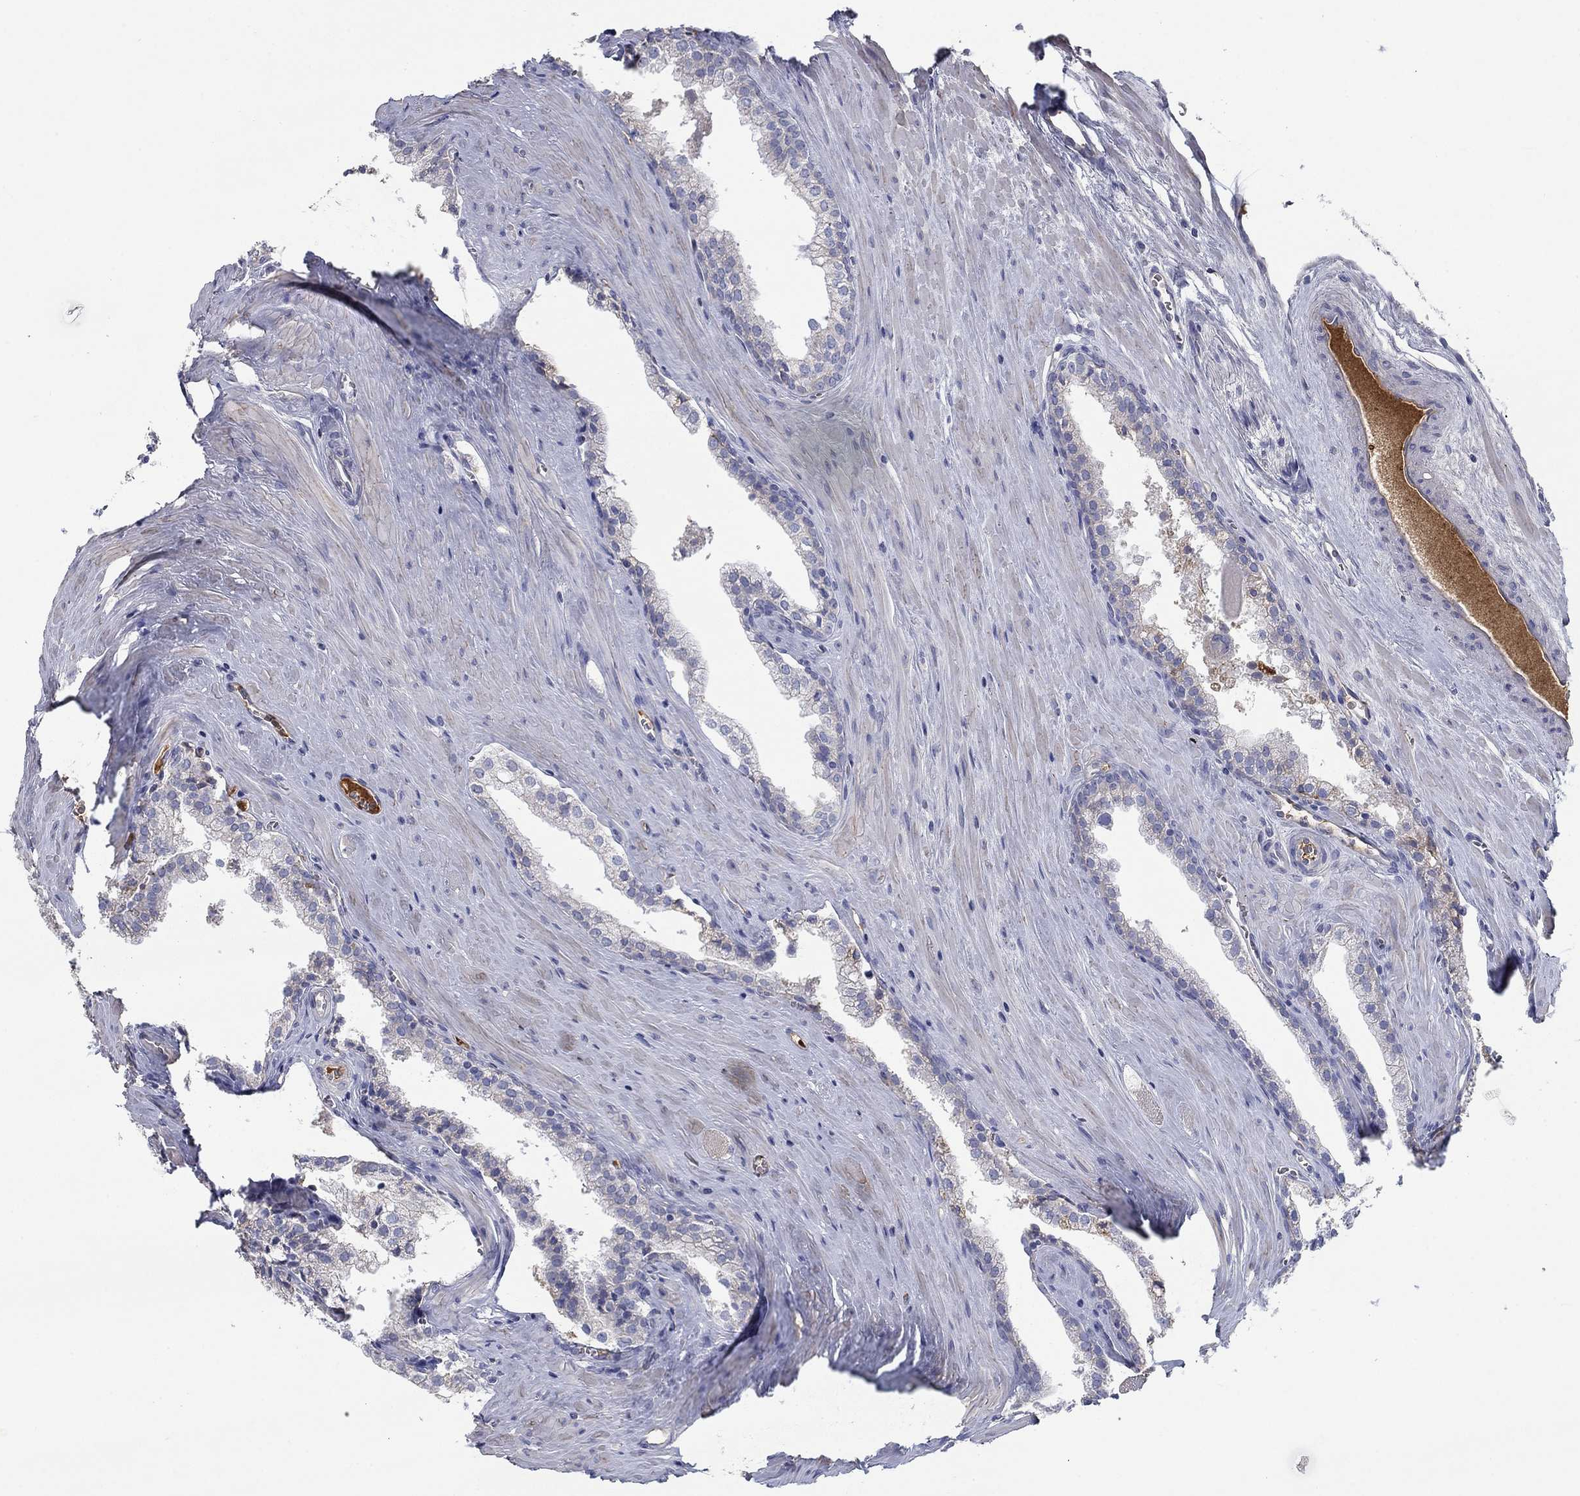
{"staining": {"intensity": "negative", "quantity": "none", "location": "none"}, "tissue": "prostate cancer", "cell_type": "Tumor cells", "image_type": "cancer", "snomed": [{"axis": "morphology", "description": "Adenocarcinoma, NOS"}, {"axis": "topography", "description": "Prostate"}], "caption": "Immunohistochemistry of human prostate cancer (adenocarcinoma) reveals no positivity in tumor cells.", "gene": "APOC3", "patient": {"sex": "male", "age": 72}}